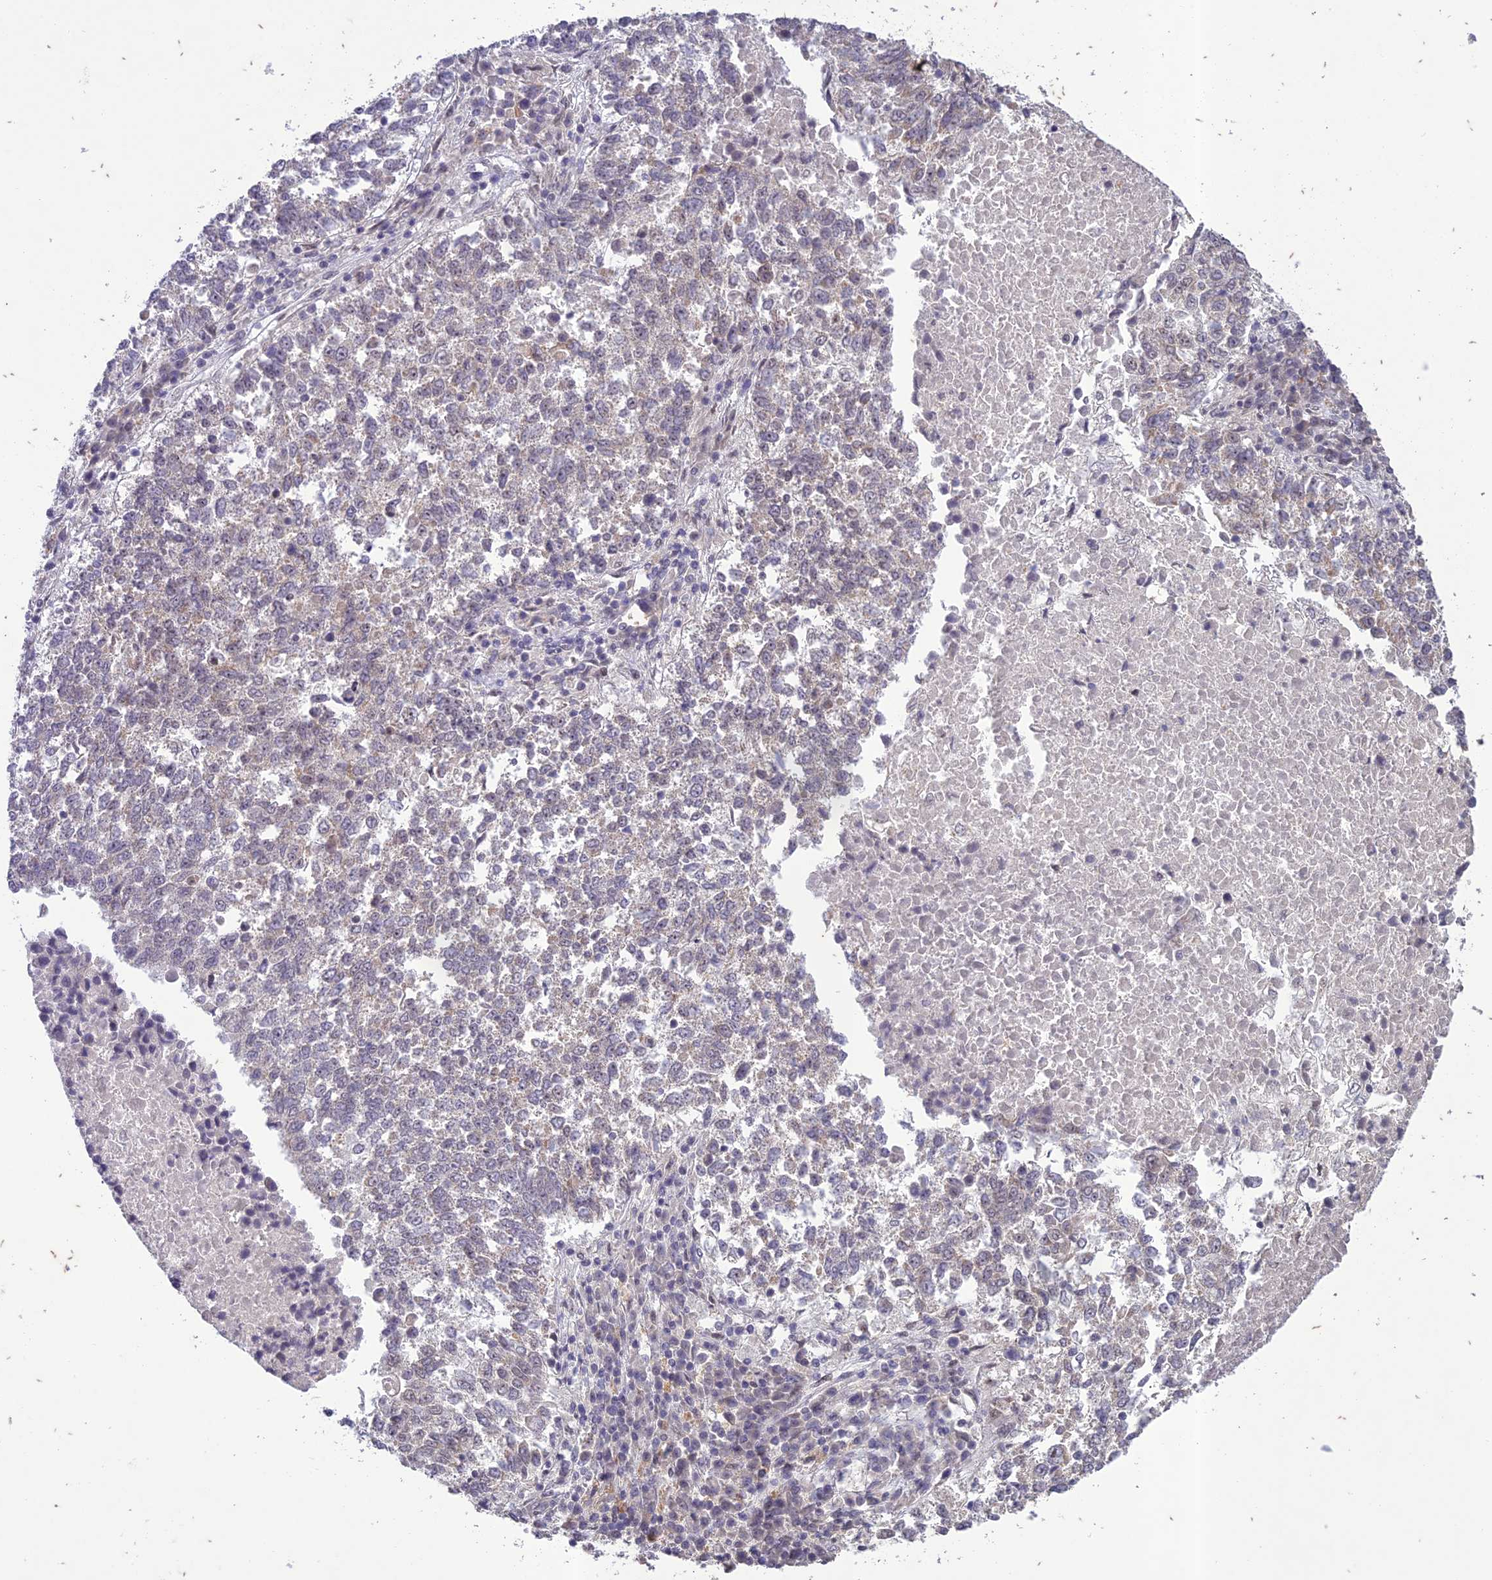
{"staining": {"intensity": "negative", "quantity": "none", "location": "none"}, "tissue": "lung cancer", "cell_type": "Tumor cells", "image_type": "cancer", "snomed": [{"axis": "morphology", "description": "Squamous cell carcinoma, NOS"}, {"axis": "topography", "description": "Lung"}], "caption": "Immunohistochemical staining of lung squamous cell carcinoma demonstrates no significant expression in tumor cells.", "gene": "POP4", "patient": {"sex": "male", "age": 73}}